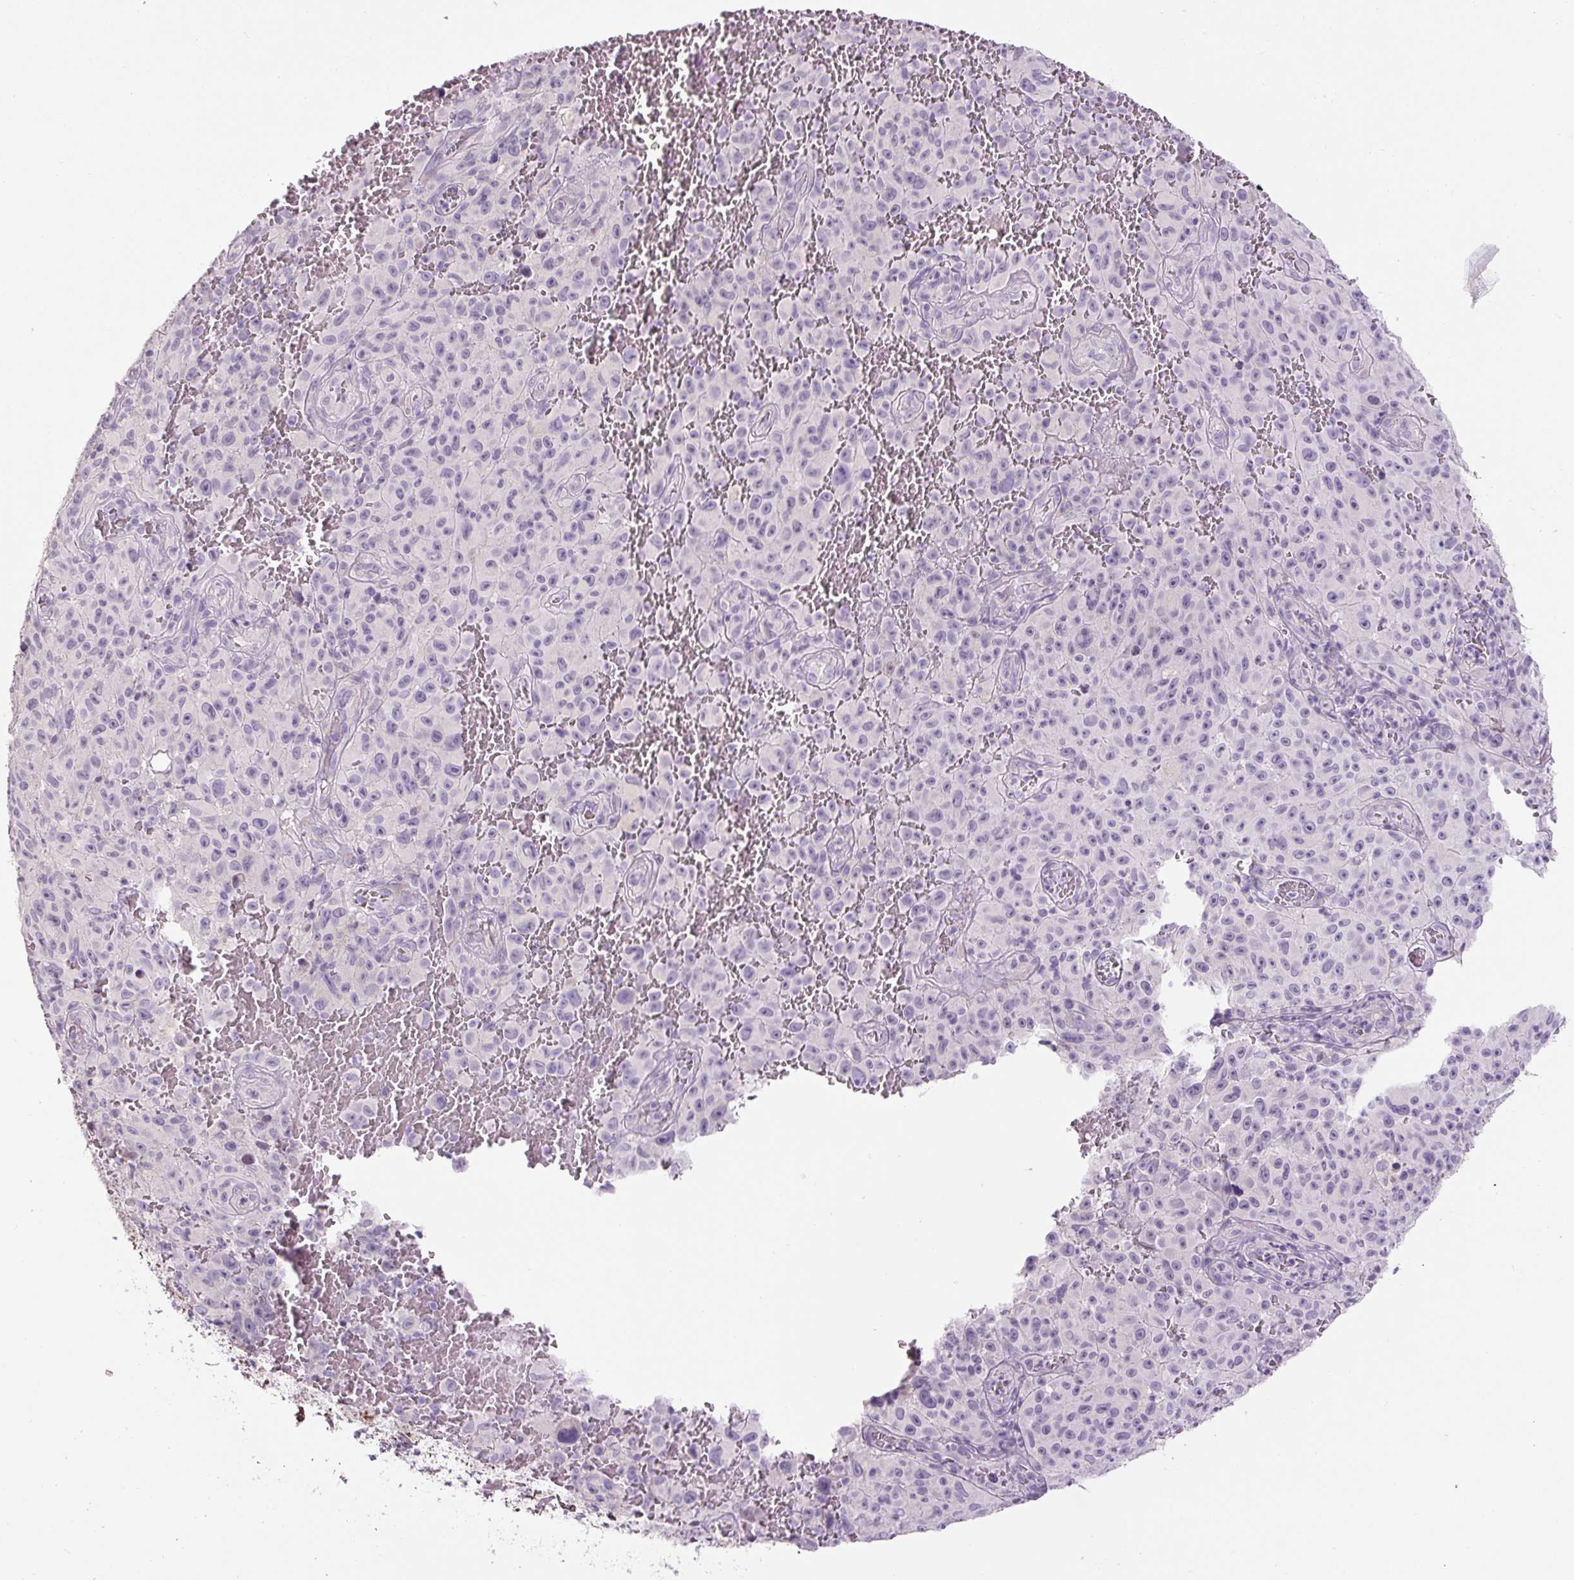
{"staining": {"intensity": "negative", "quantity": "none", "location": "none"}, "tissue": "melanoma", "cell_type": "Tumor cells", "image_type": "cancer", "snomed": [{"axis": "morphology", "description": "Malignant melanoma, NOS"}, {"axis": "topography", "description": "Skin"}], "caption": "This is a histopathology image of immunohistochemistry staining of melanoma, which shows no staining in tumor cells.", "gene": "FBN1", "patient": {"sex": "female", "age": 82}}